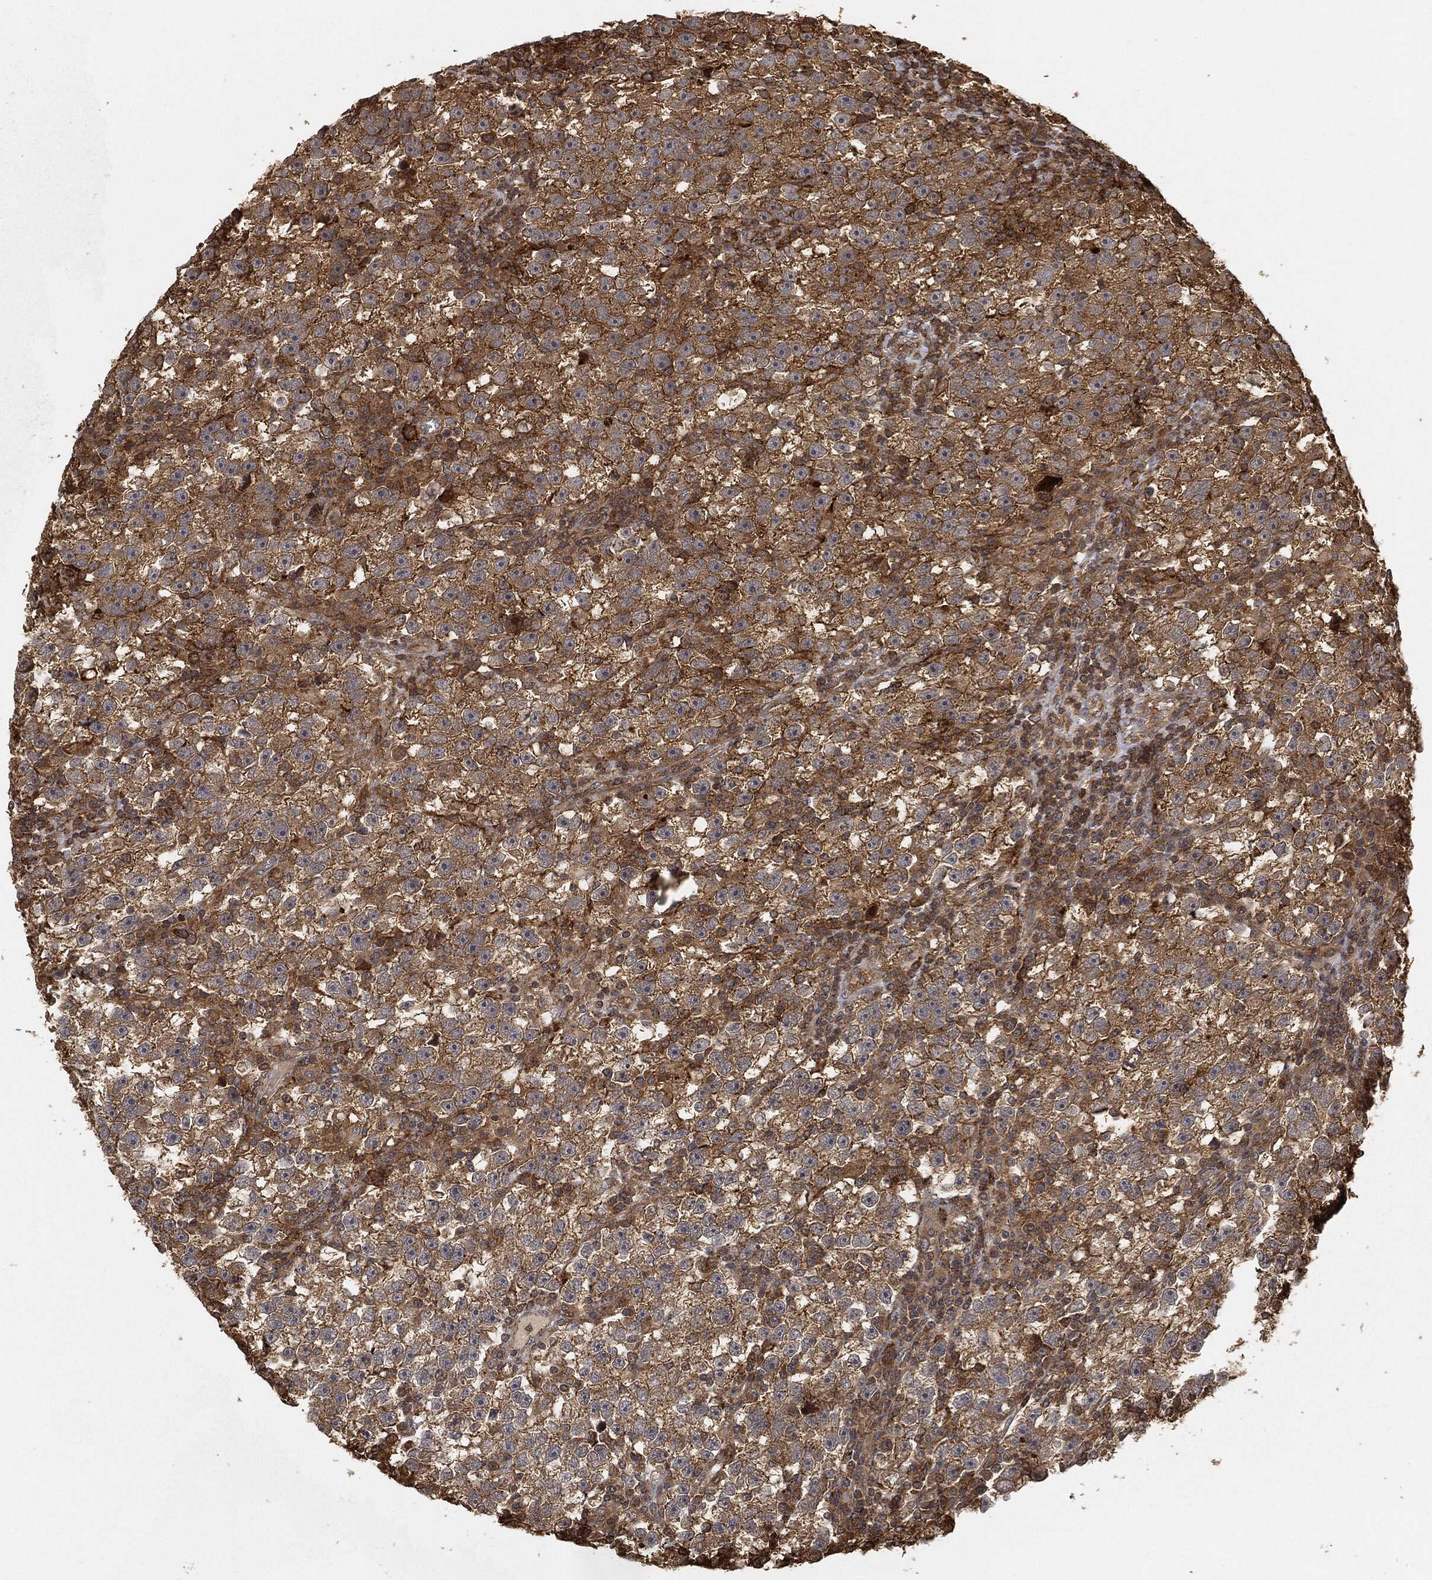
{"staining": {"intensity": "moderate", "quantity": "25%-75%", "location": "cytoplasmic/membranous"}, "tissue": "testis cancer", "cell_type": "Tumor cells", "image_type": "cancer", "snomed": [{"axis": "morphology", "description": "Seminoma, NOS"}, {"axis": "topography", "description": "Testis"}], "caption": "Testis cancer (seminoma) stained with a brown dye demonstrates moderate cytoplasmic/membranous positive expression in about 25%-75% of tumor cells.", "gene": "TPT1", "patient": {"sex": "male", "age": 47}}